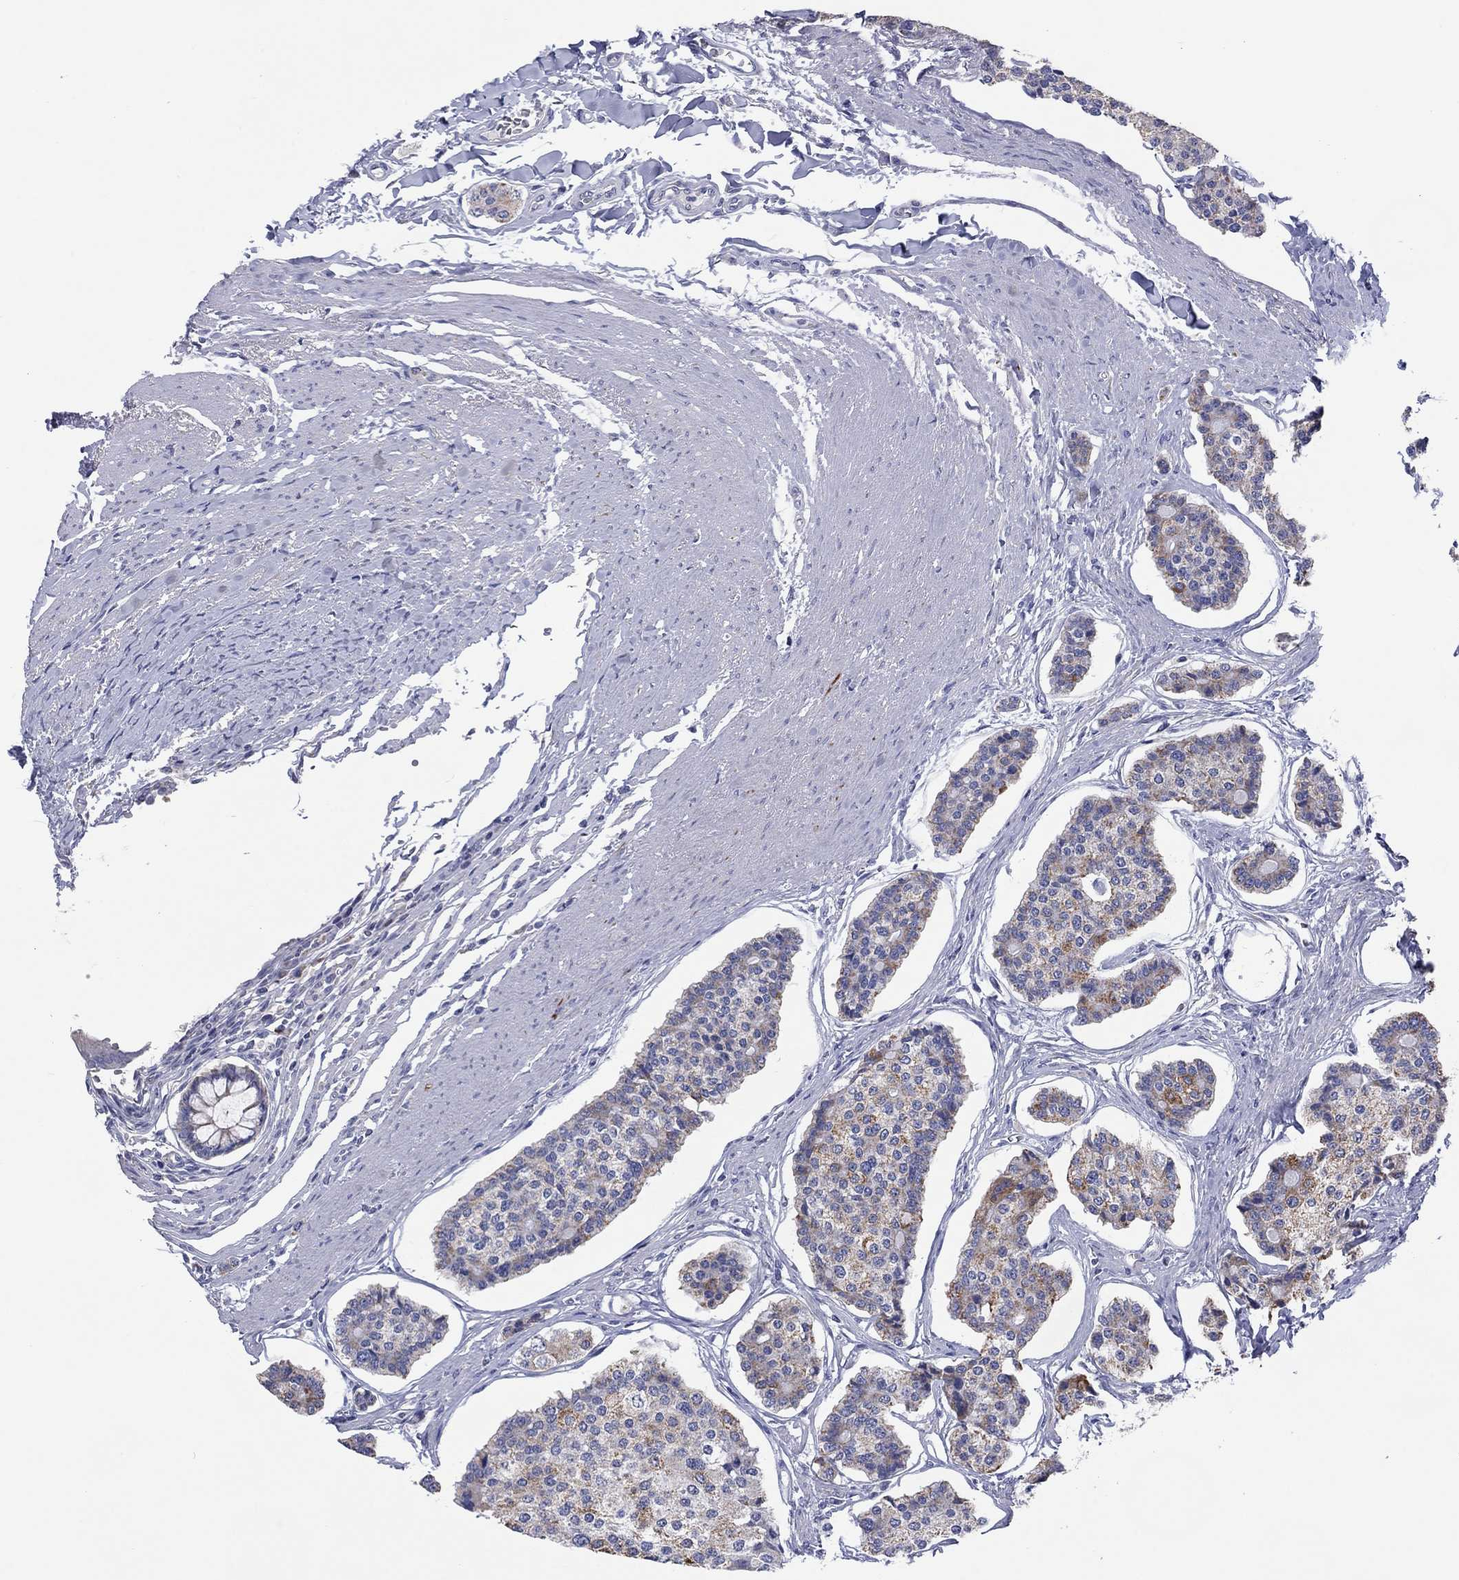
{"staining": {"intensity": "moderate", "quantity": "25%-75%", "location": "cytoplasmic/membranous"}, "tissue": "carcinoid", "cell_type": "Tumor cells", "image_type": "cancer", "snomed": [{"axis": "morphology", "description": "Carcinoid, malignant, NOS"}, {"axis": "topography", "description": "Small intestine"}], "caption": "A medium amount of moderate cytoplasmic/membranous expression is seen in approximately 25%-75% of tumor cells in carcinoid tissue. (DAB (3,3'-diaminobenzidine) IHC with brightfield microscopy, high magnification).", "gene": "MGST3", "patient": {"sex": "female", "age": 65}}